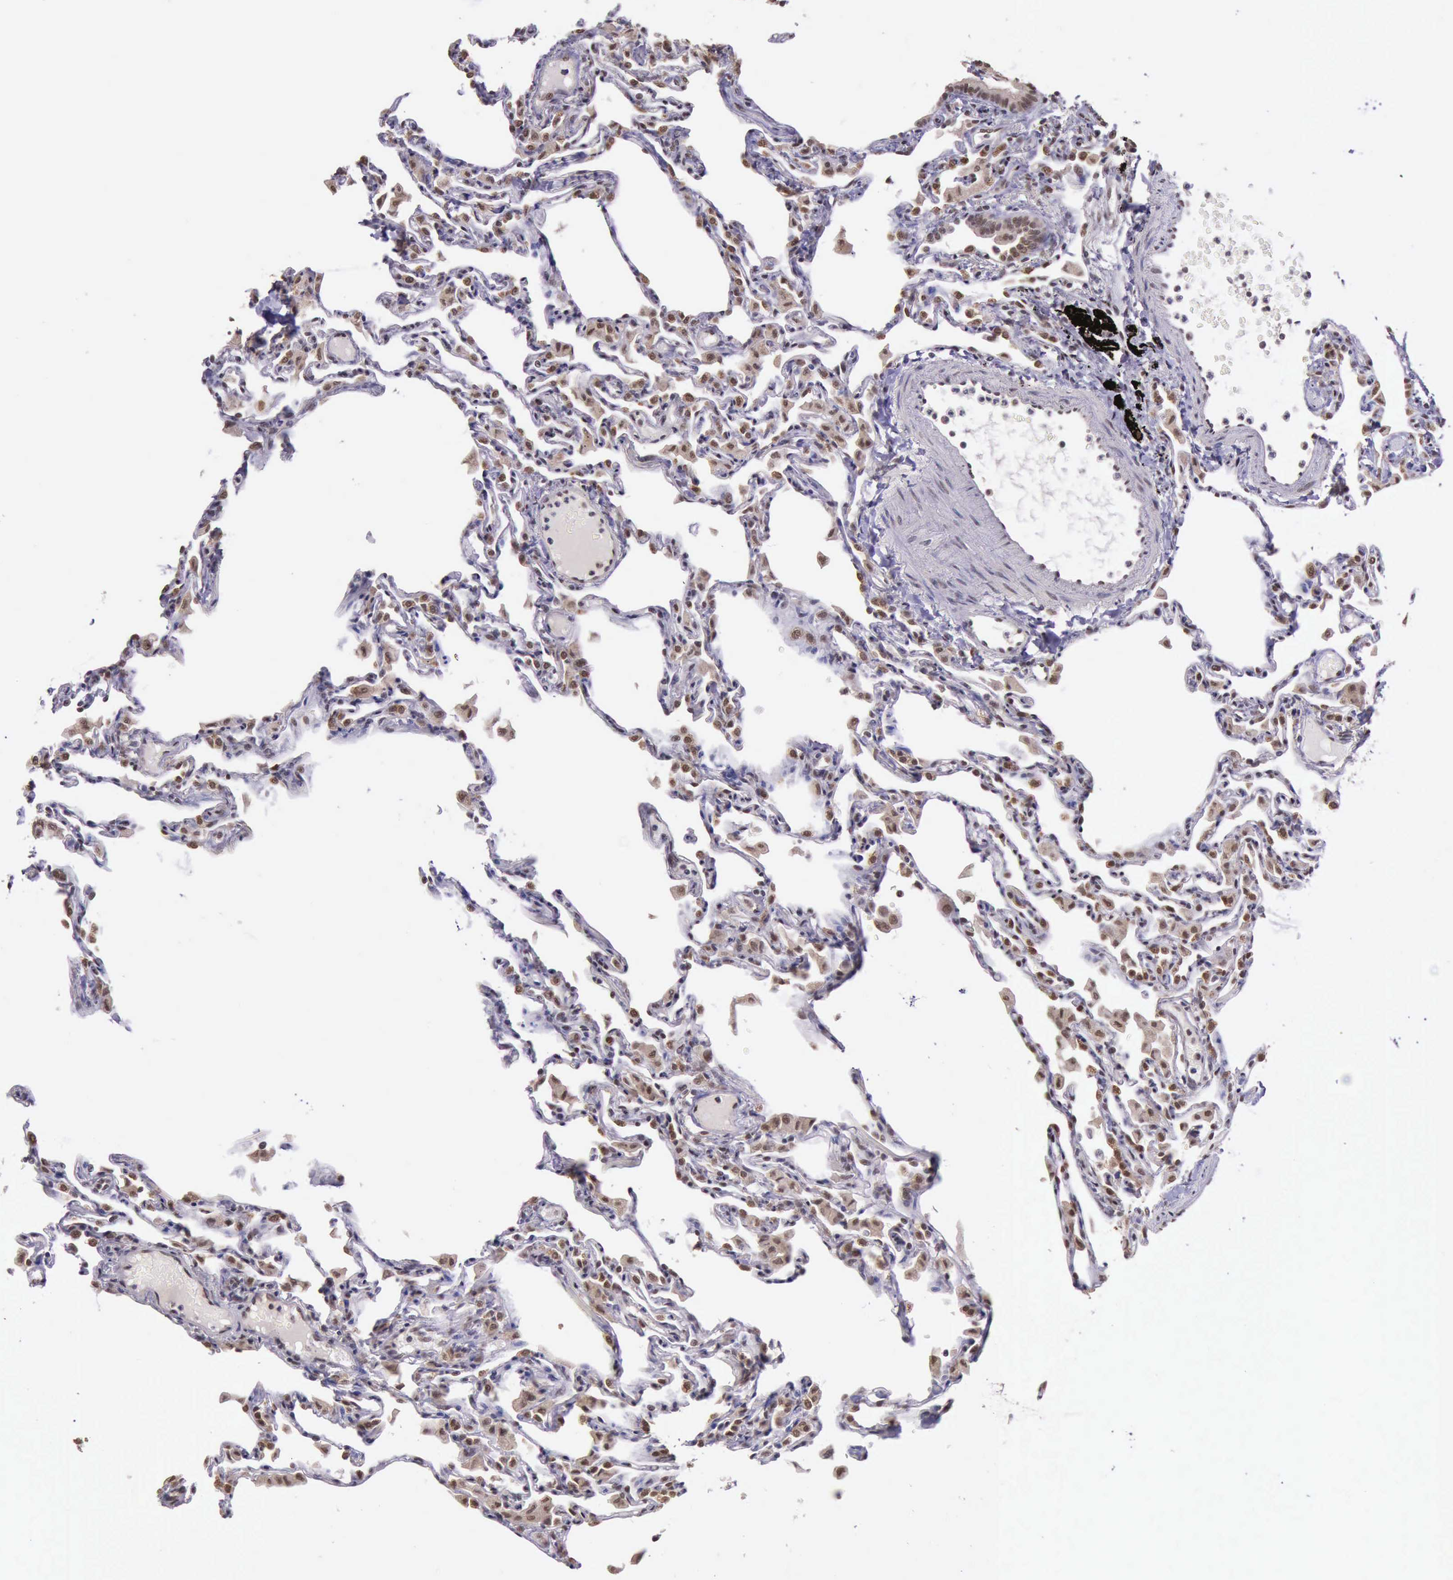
{"staining": {"intensity": "moderate", "quantity": ">75%", "location": "nuclear"}, "tissue": "lung", "cell_type": "Alveolar cells", "image_type": "normal", "snomed": [{"axis": "morphology", "description": "Normal tissue, NOS"}, {"axis": "topography", "description": "Lung"}], "caption": "Immunohistochemistry photomicrograph of benign lung stained for a protein (brown), which shows medium levels of moderate nuclear expression in about >75% of alveolar cells.", "gene": "PRPF39", "patient": {"sex": "female", "age": 49}}